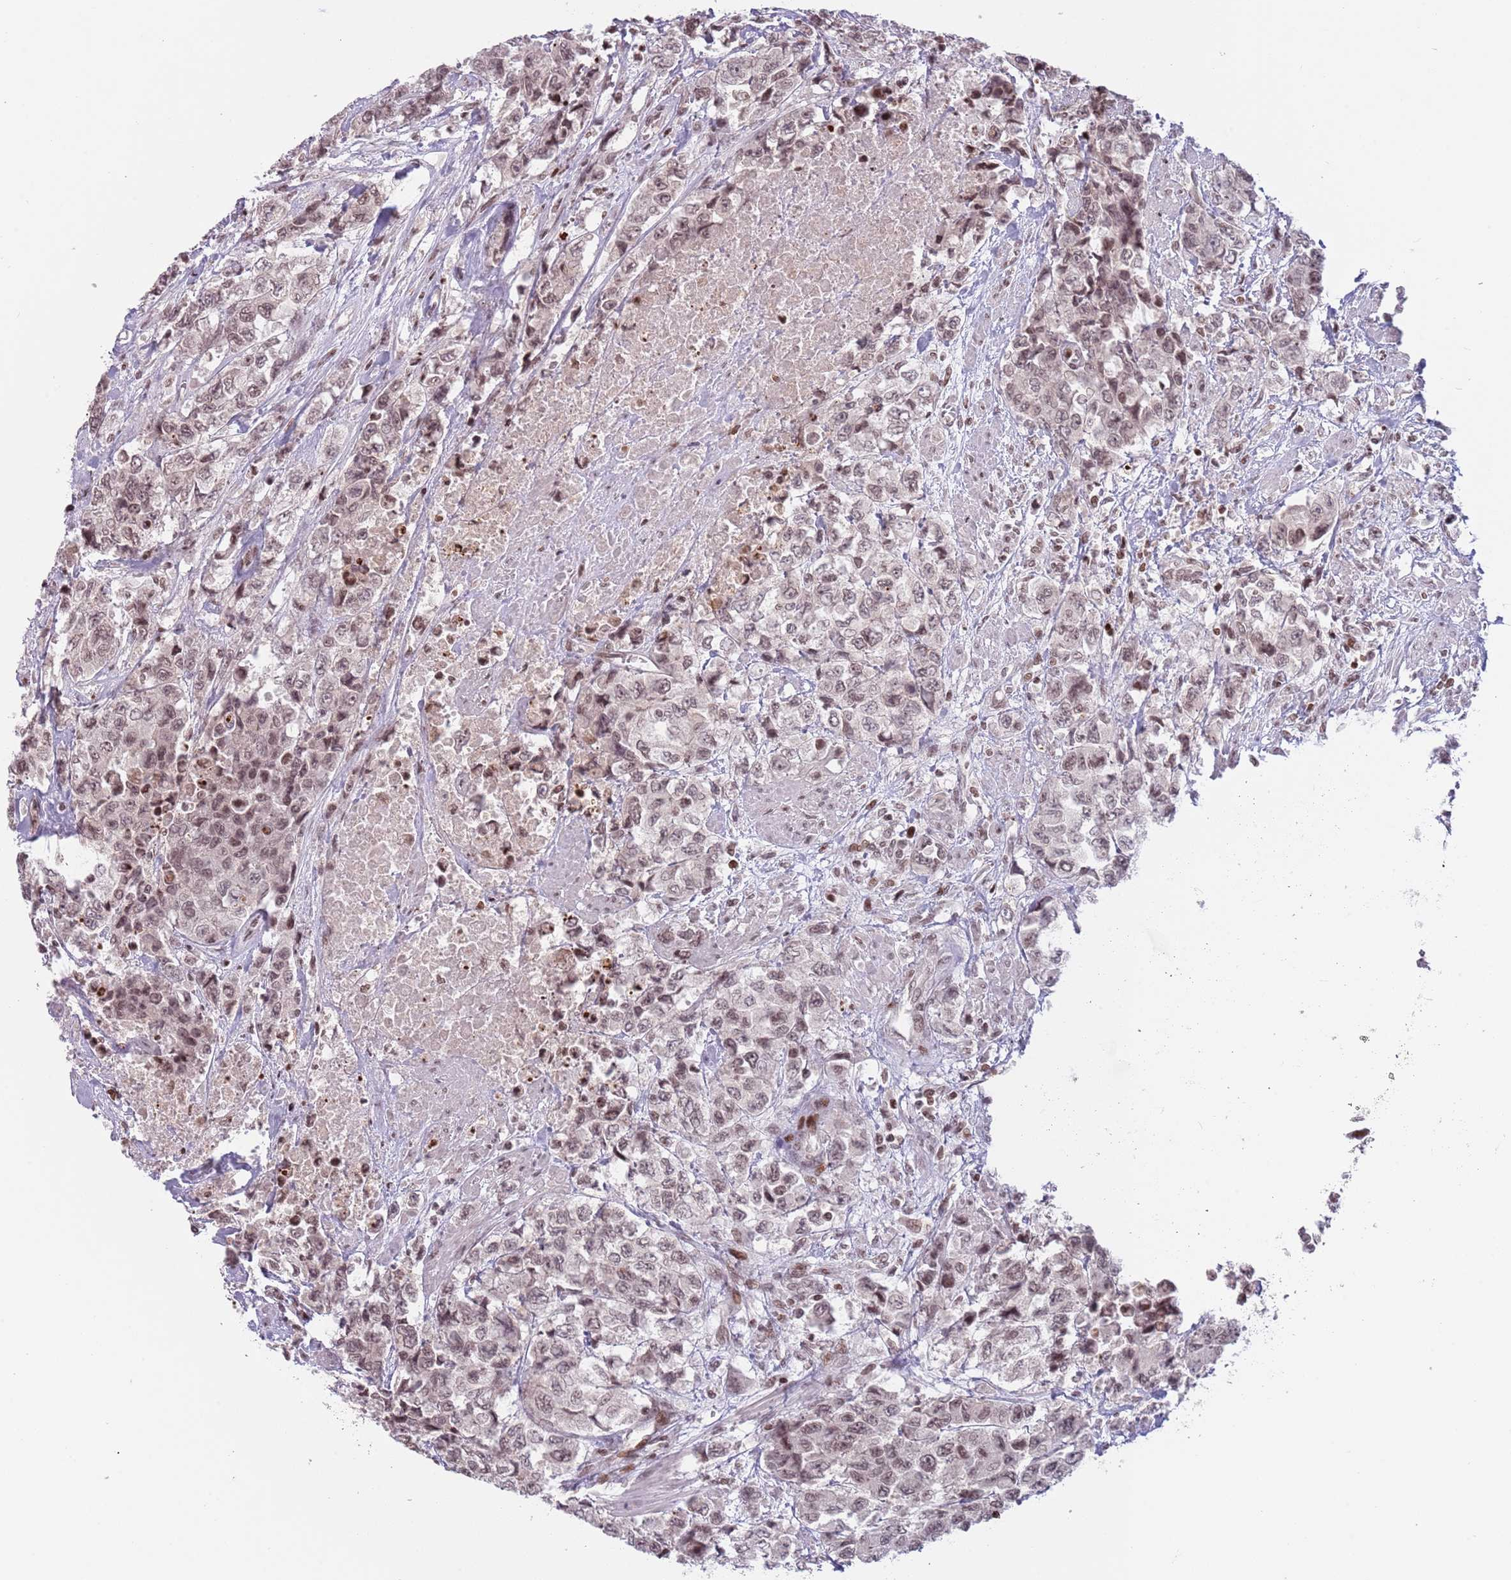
{"staining": {"intensity": "weak", "quantity": ">75%", "location": "nuclear"}, "tissue": "urothelial cancer", "cell_type": "Tumor cells", "image_type": "cancer", "snomed": [{"axis": "morphology", "description": "Urothelial carcinoma, High grade"}, {"axis": "topography", "description": "Urinary bladder"}], "caption": "IHC (DAB) staining of human urothelial cancer demonstrates weak nuclear protein positivity in about >75% of tumor cells.", "gene": "SH3RF3", "patient": {"sex": "female", "age": 78}}